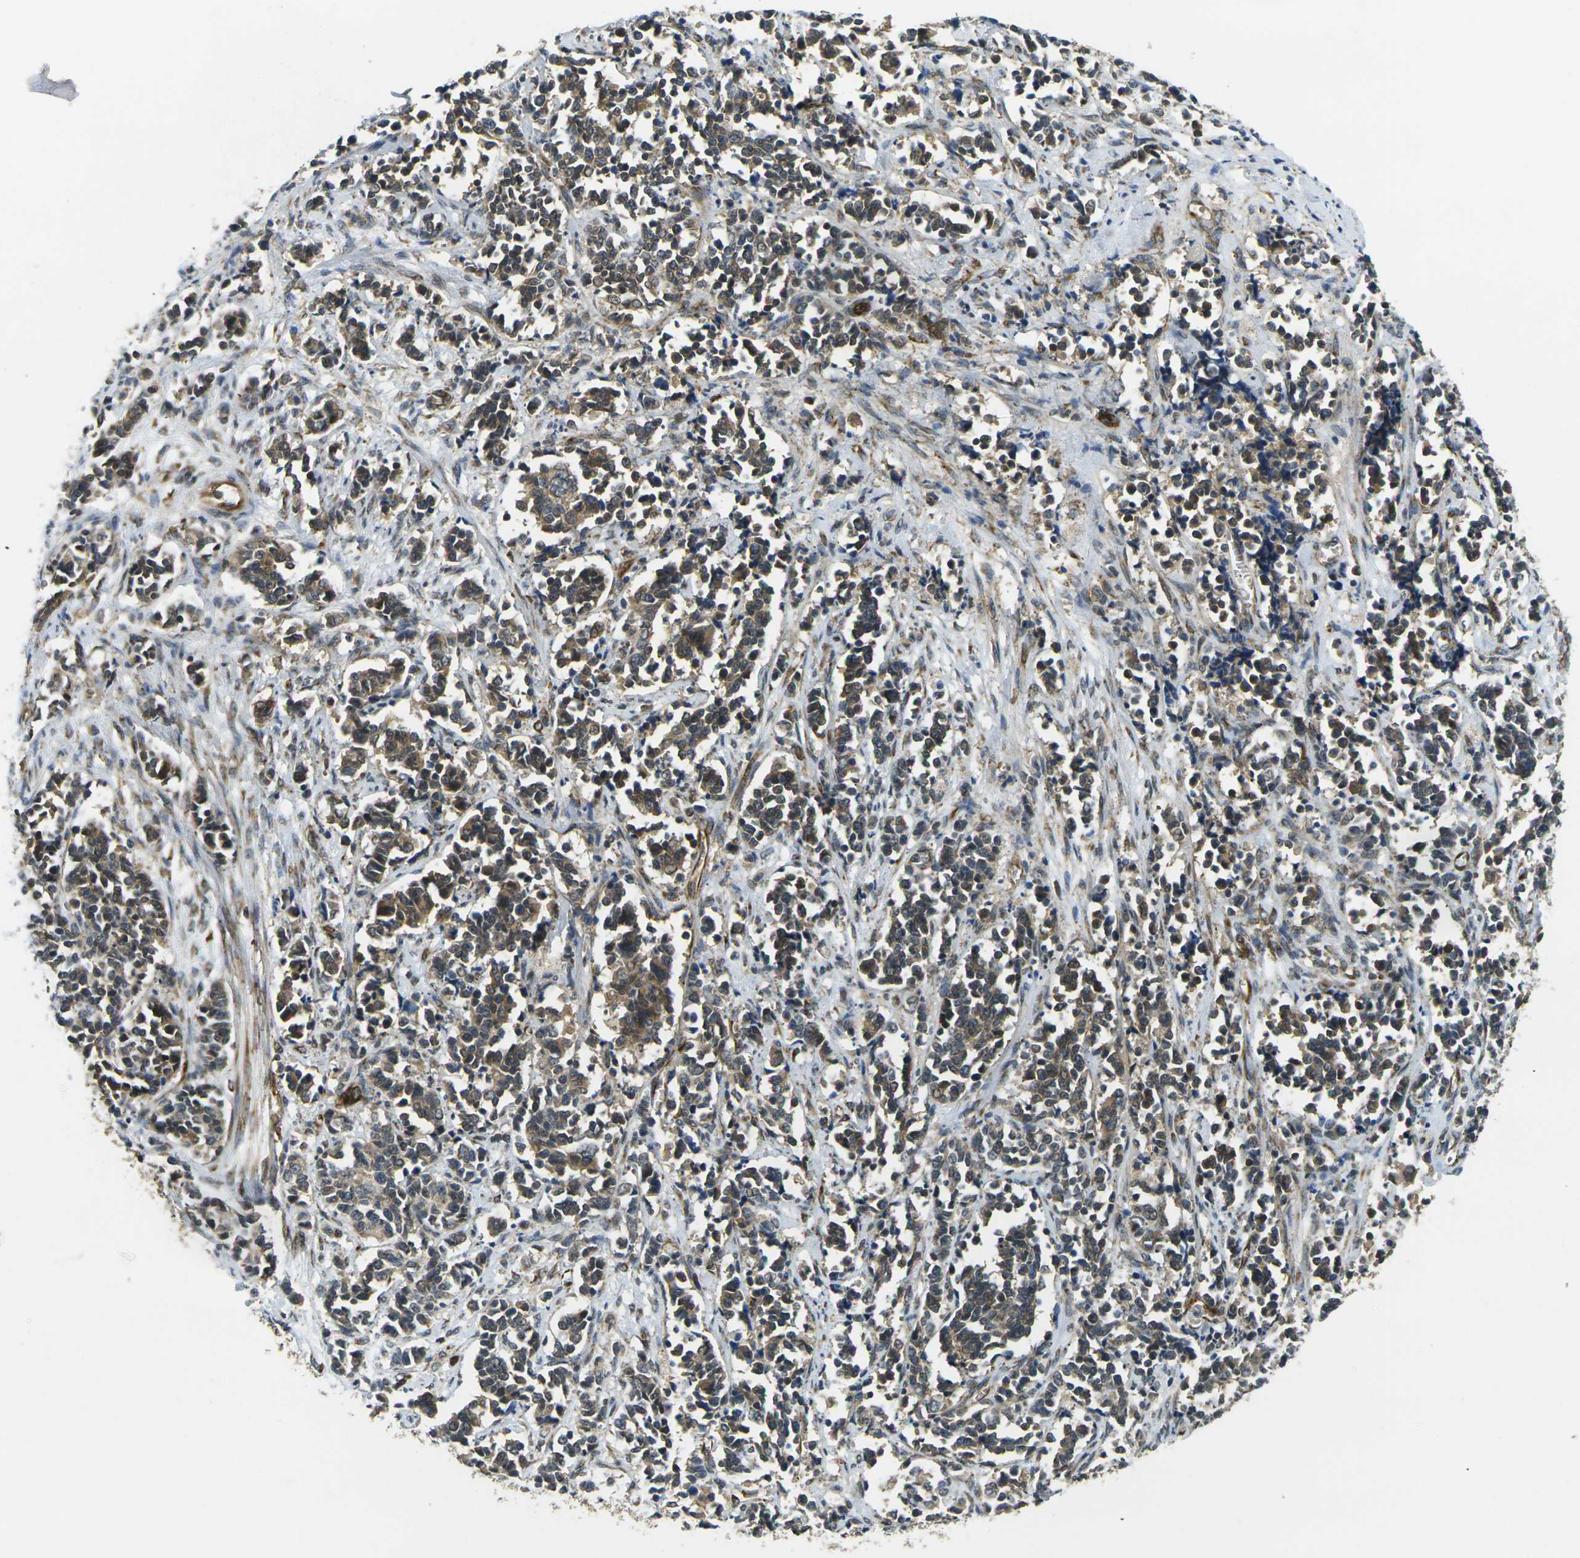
{"staining": {"intensity": "moderate", "quantity": "<25%", "location": "cytoplasmic/membranous"}, "tissue": "cervical cancer", "cell_type": "Tumor cells", "image_type": "cancer", "snomed": [{"axis": "morphology", "description": "Normal tissue, NOS"}, {"axis": "morphology", "description": "Squamous cell carcinoma, NOS"}, {"axis": "topography", "description": "Cervix"}], "caption": "An immunohistochemistry (IHC) histopathology image of neoplastic tissue is shown. Protein staining in brown highlights moderate cytoplasmic/membranous positivity in cervical cancer (squamous cell carcinoma) within tumor cells. (DAB IHC, brown staining for protein, blue staining for nuclei).", "gene": "FUT11", "patient": {"sex": "female", "age": 35}}